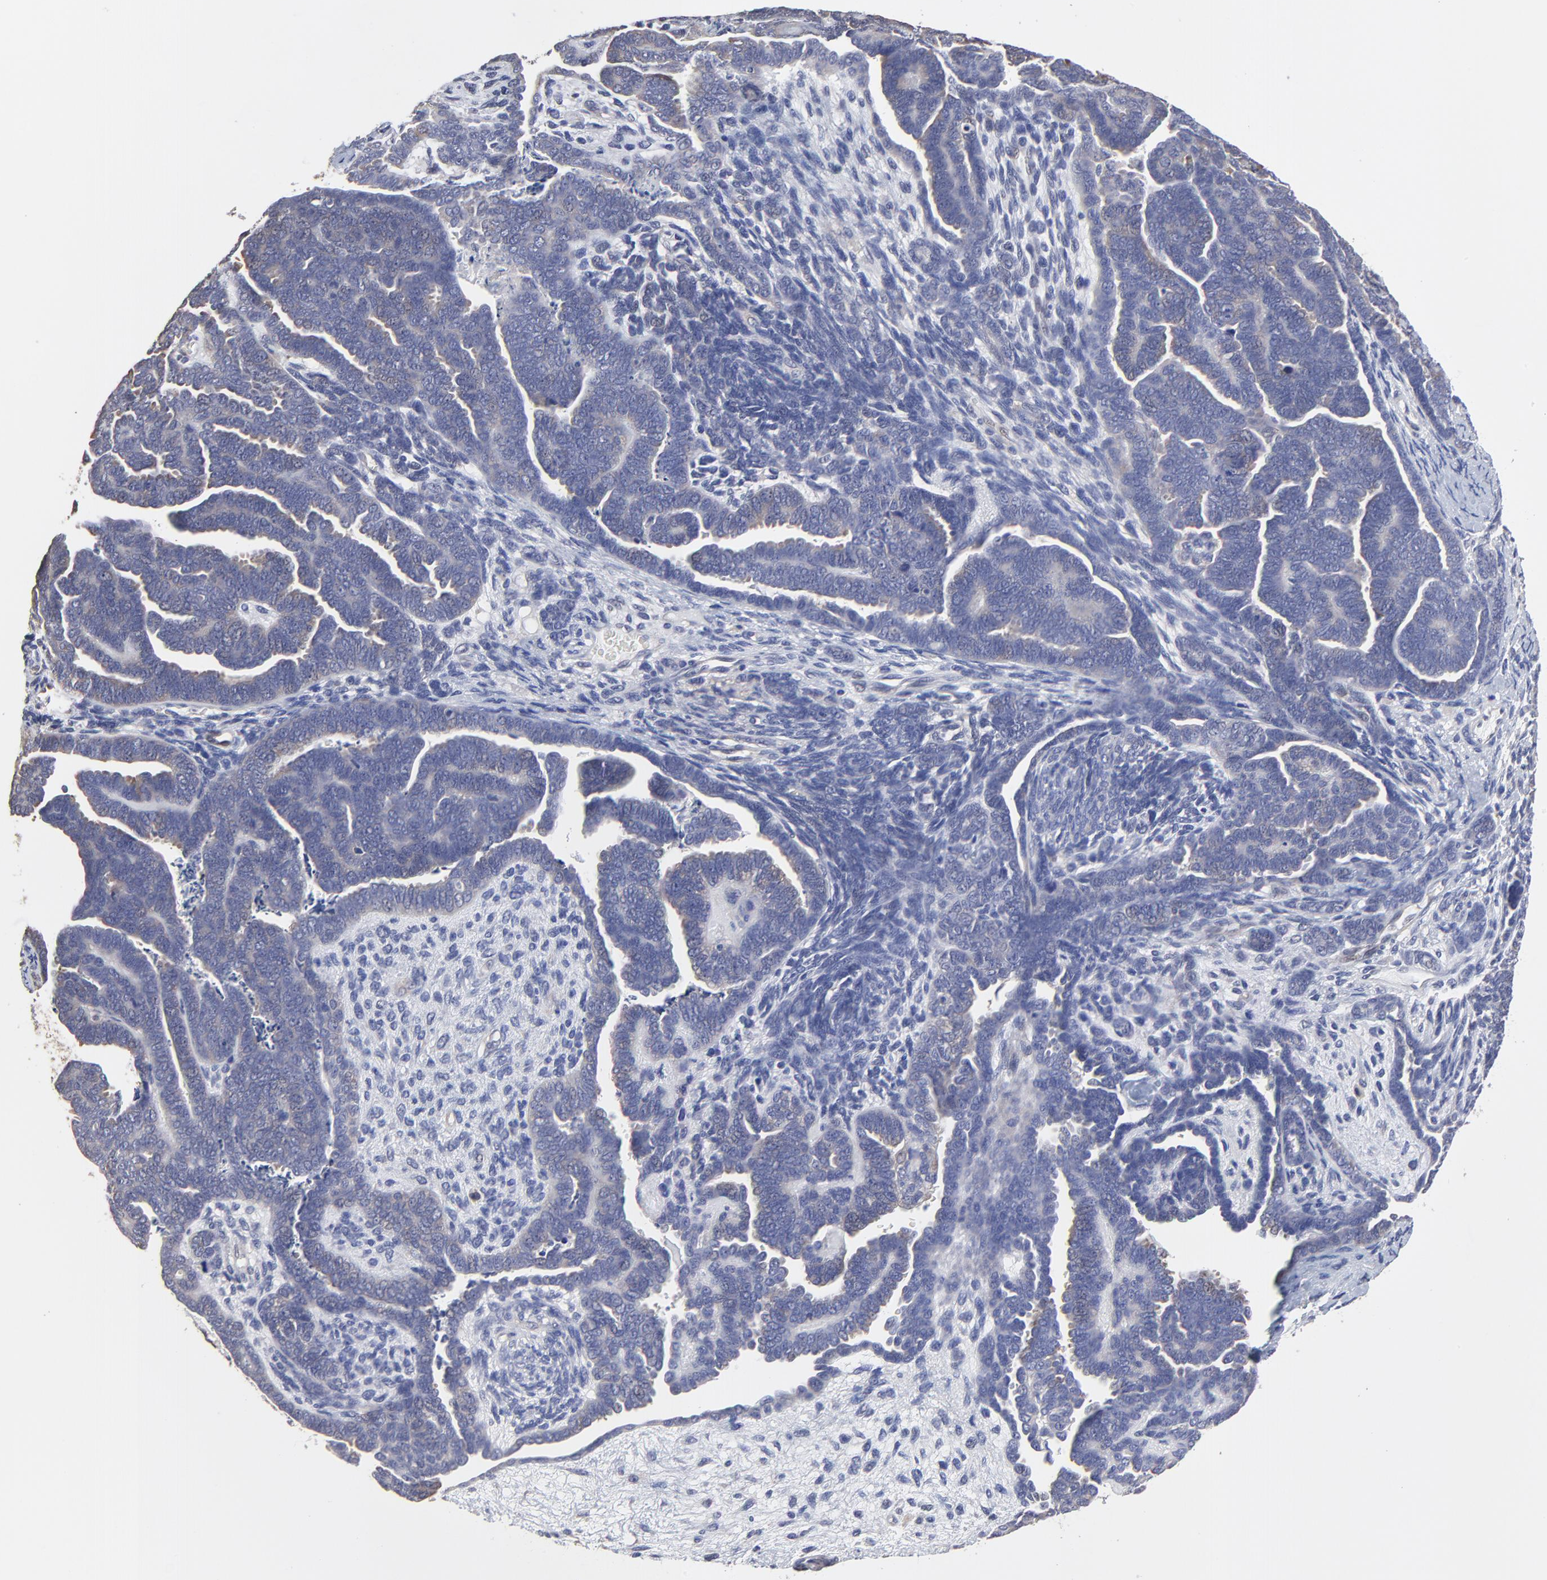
{"staining": {"intensity": "weak", "quantity": "<25%", "location": "cytoplasmic/membranous"}, "tissue": "endometrial cancer", "cell_type": "Tumor cells", "image_type": "cancer", "snomed": [{"axis": "morphology", "description": "Neoplasm, malignant, NOS"}, {"axis": "topography", "description": "Endometrium"}], "caption": "Neoplasm (malignant) (endometrial) stained for a protein using immunohistochemistry (IHC) displays no expression tumor cells.", "gene": "CCT2", "patient": {"sex": "female", "age": 74}}